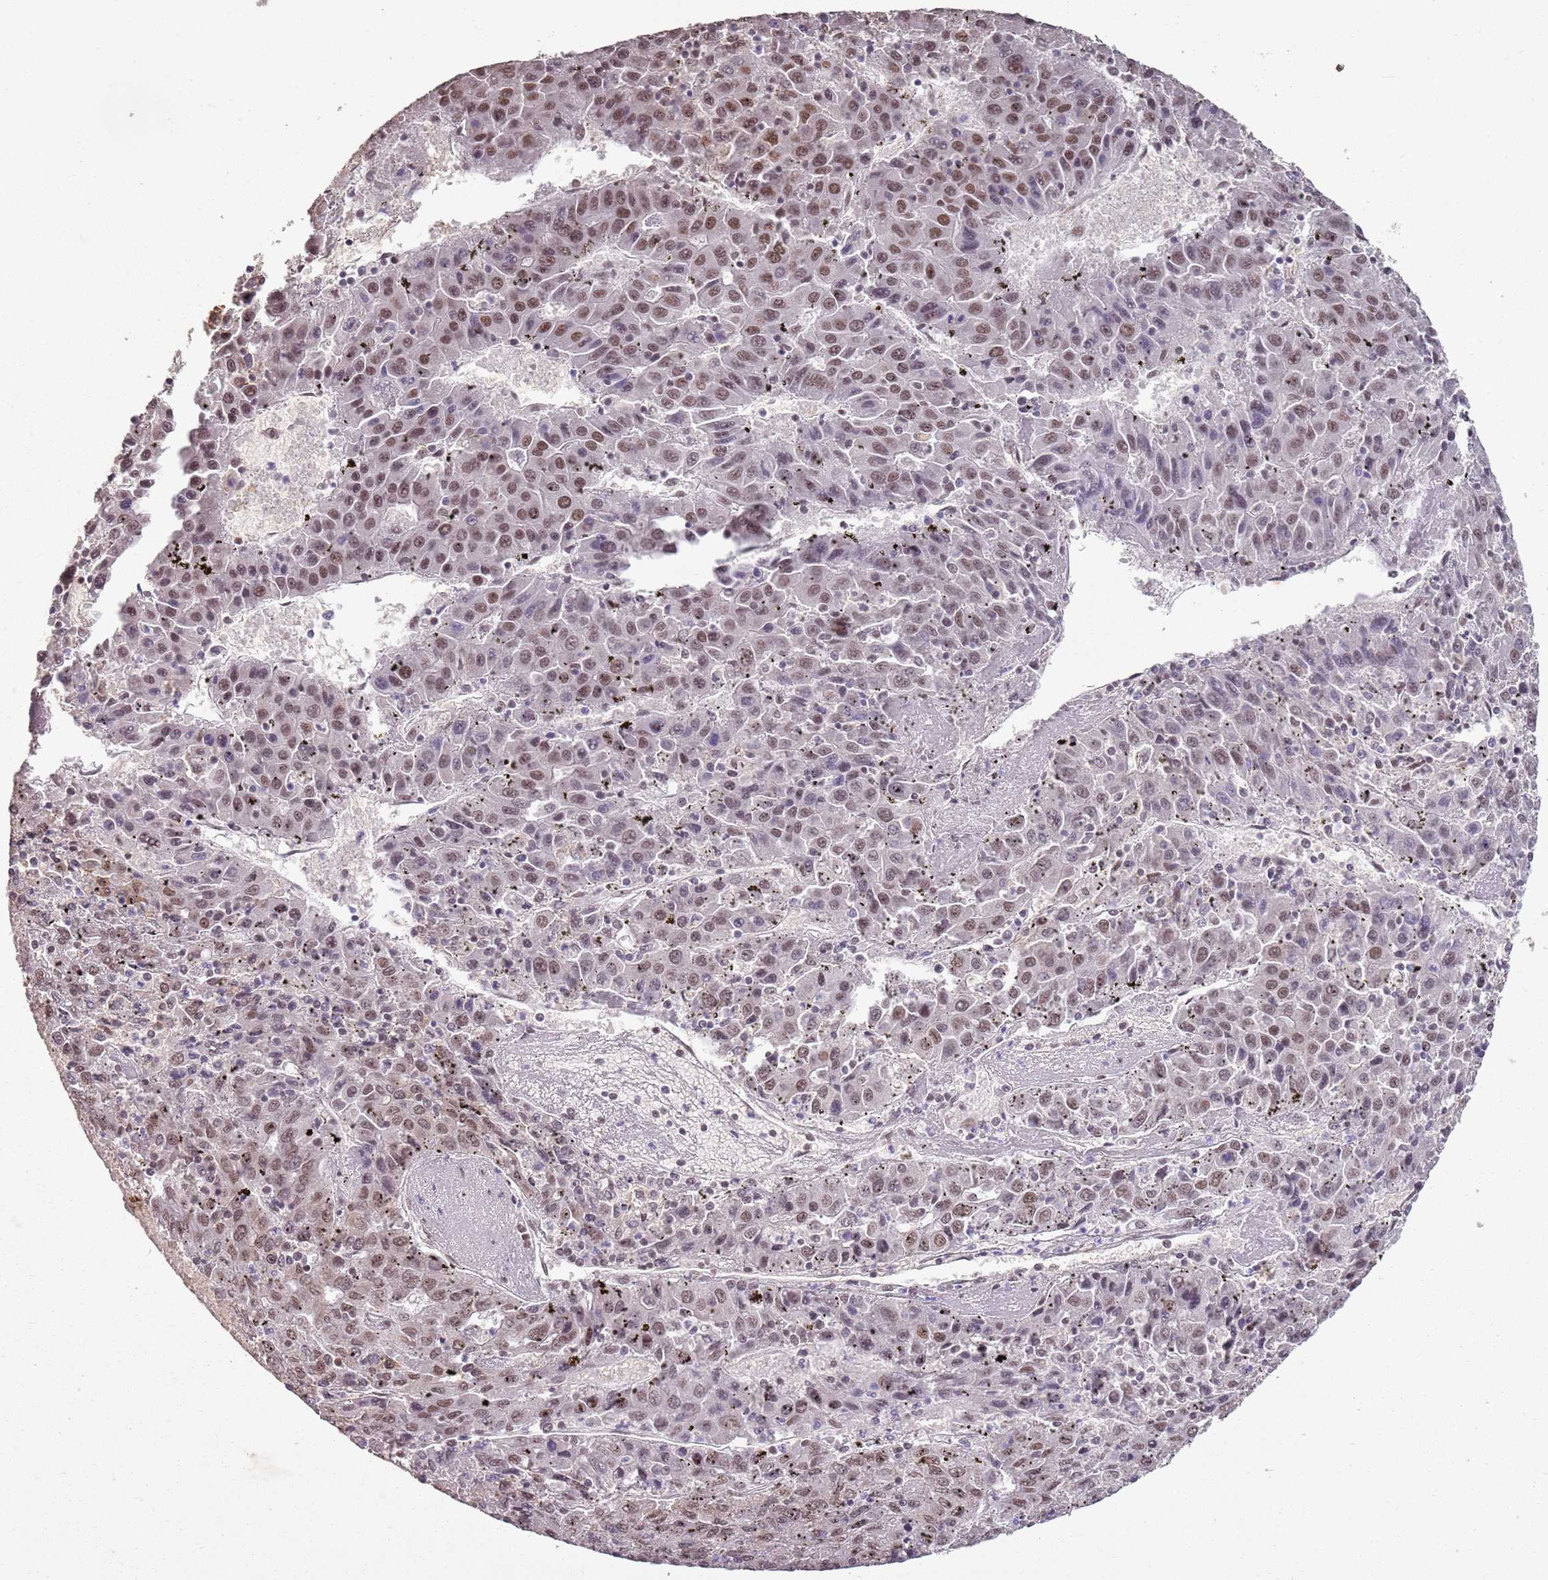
{"staining": {"intensity": "moderate", "quantity": ">75%", "location": "nuclear"}, "tissue": "liver cancer", "cell_type": "Tumor cells", "image_type": "cancer", "snomed": [{"axis": "morphology", "description": "Carcinoma, Hepatocellular, NOS"}, {"axis": "topography", "description": "Liver"}], "caption": "Protein analysis of hepatocellular carcinoma (liver) tissue demonstrates moderate nuclear expression in about >75% of tumor cells.", "gene": "ARL14EP", "patient": {"sex": "female", "age": 53}}